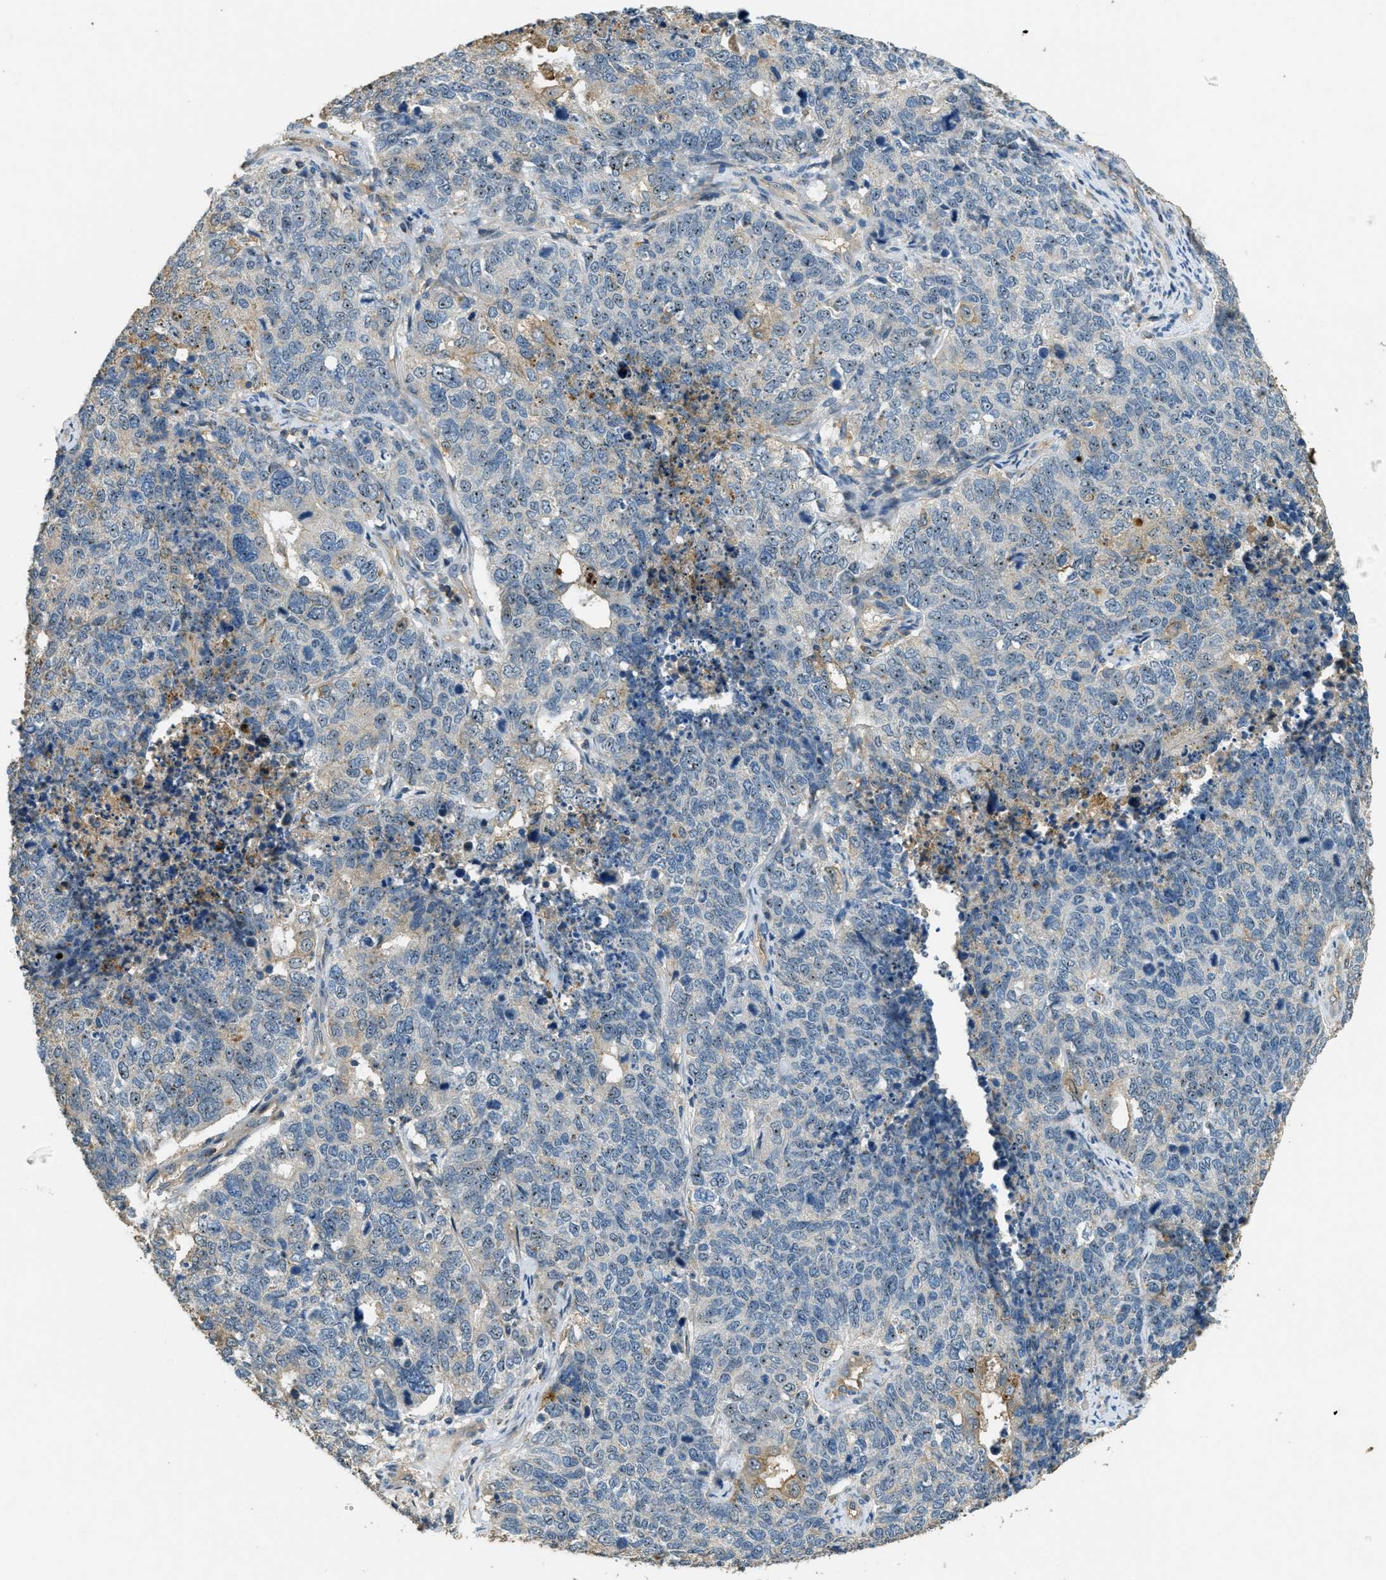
{"staining": {"intensity": "moderate", "quantity": "<25%", "location": "nuclear"}, "tissue": "cervical cancer", "cell_type": "Tumor cells", "image_type": "cancer", "snomed": [{"axis": "morphology", "description": "Squamous cell carcinoma, NOS"}, {"axis": "topography", "description": "Cervix"}], "caption": "A brown stain highlights moderate nuclear staining of a protein in human cervical cancer (squamous cell carcinoma) tumor cells. The staining is performed using DAB (3,3'-diaminobenzidine) brown chromogen to label protein expression. The nuclei are counter-stained blue using hematoxylin.", "gene": "OSMR", "patient": {"sex": "female", "age": 63}}